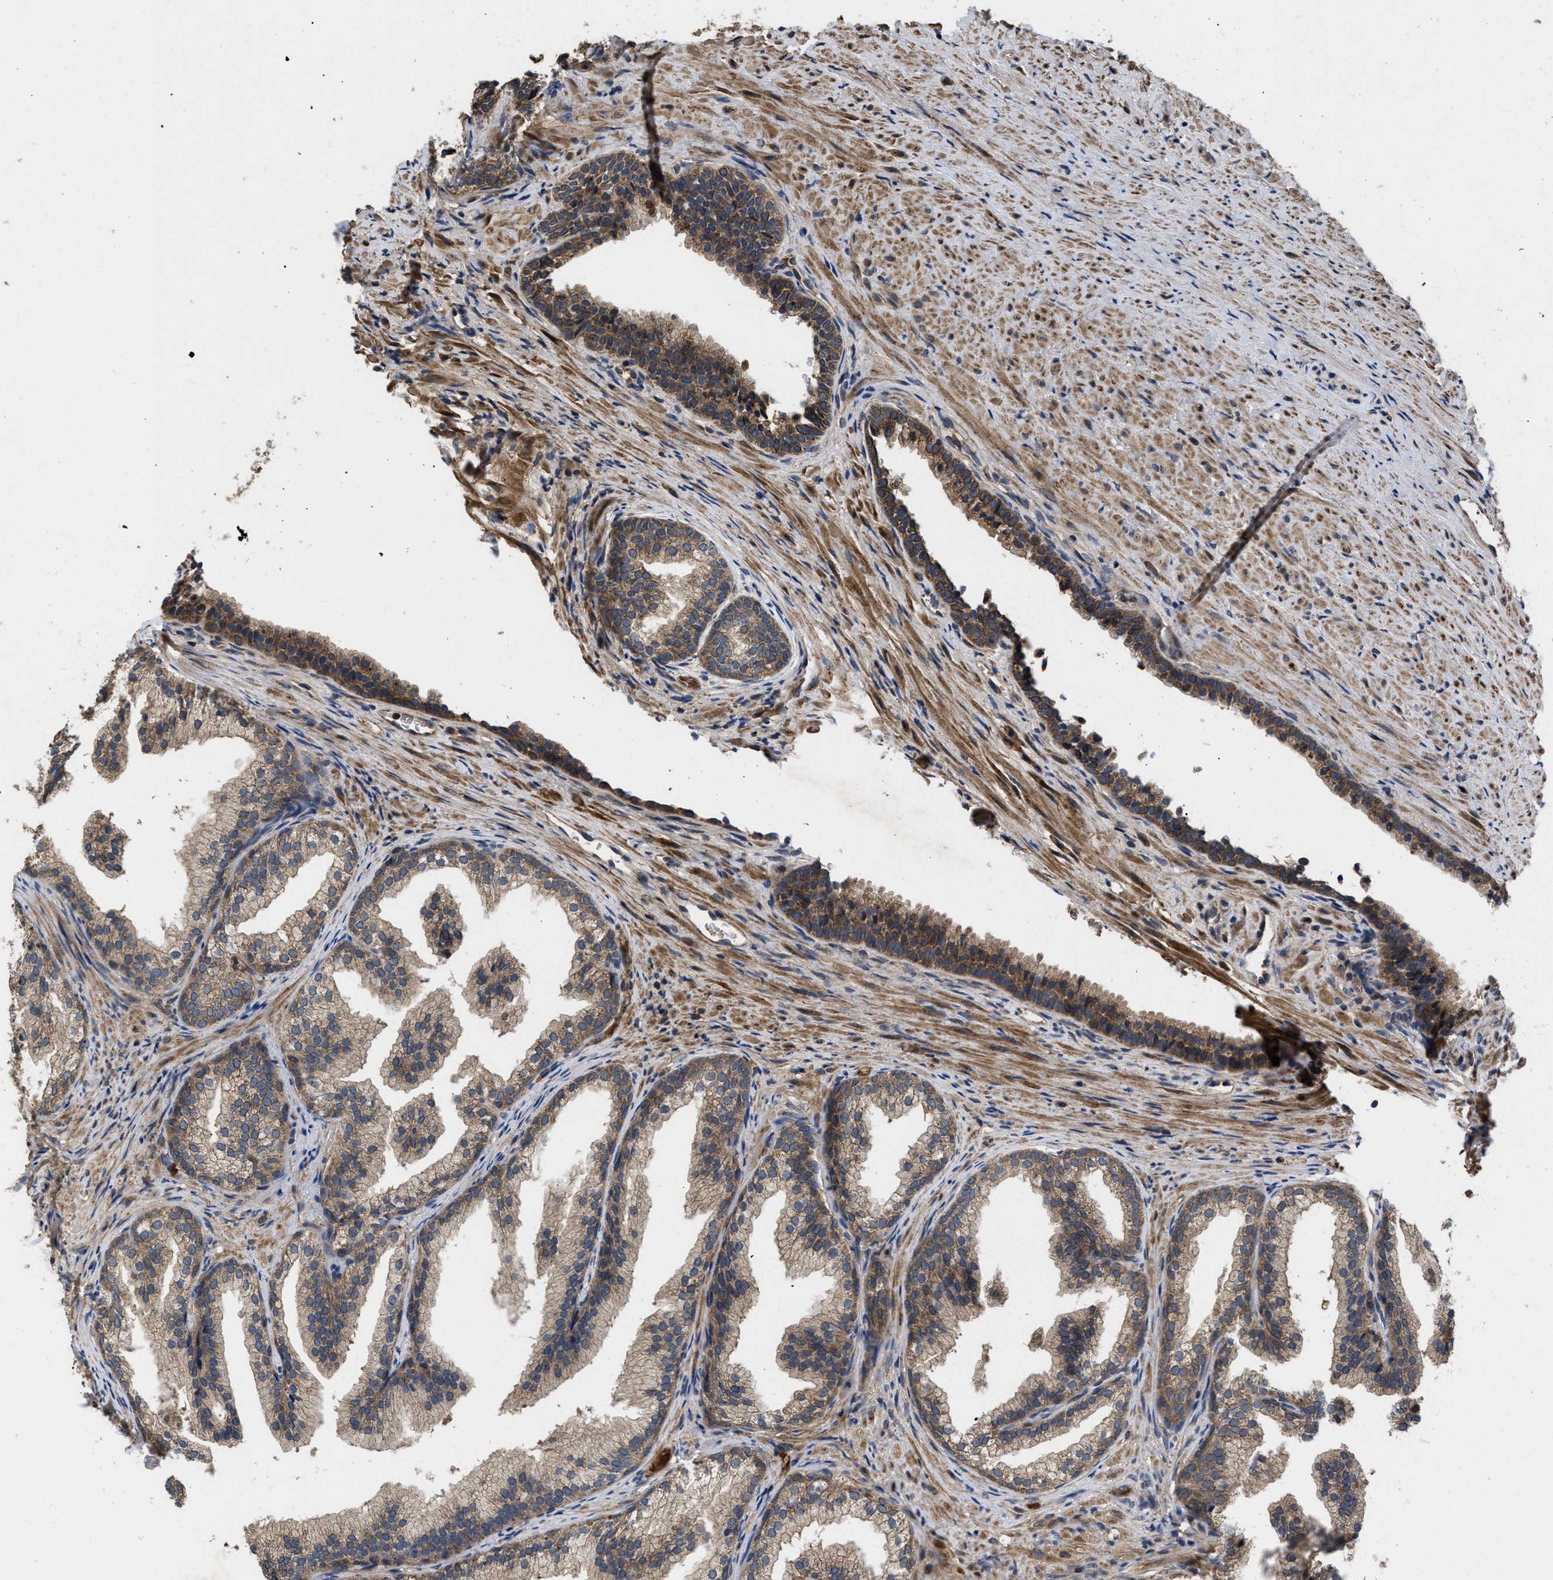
{"staining": {"intensity": "moderate", "quantity": ">75%", "location": "cytoplasmic/membranous"}, "tissue": "prostate", "cell_type": "Glandular cells", "image_type": "normal", "snomed": [{"axis": "morphology", "description": "Normal tissue, NOS"}, {"axis": "topography", "description": "Prostate"}], "caption": "High-power microscopy captured an IHC histopathology image of benign prostate, revealing moderate cytoplasmic/membranous staining in about >75% of glandular cells.", "gene": "LRRC3", "patient": {"sex": "male", "age": 76}}